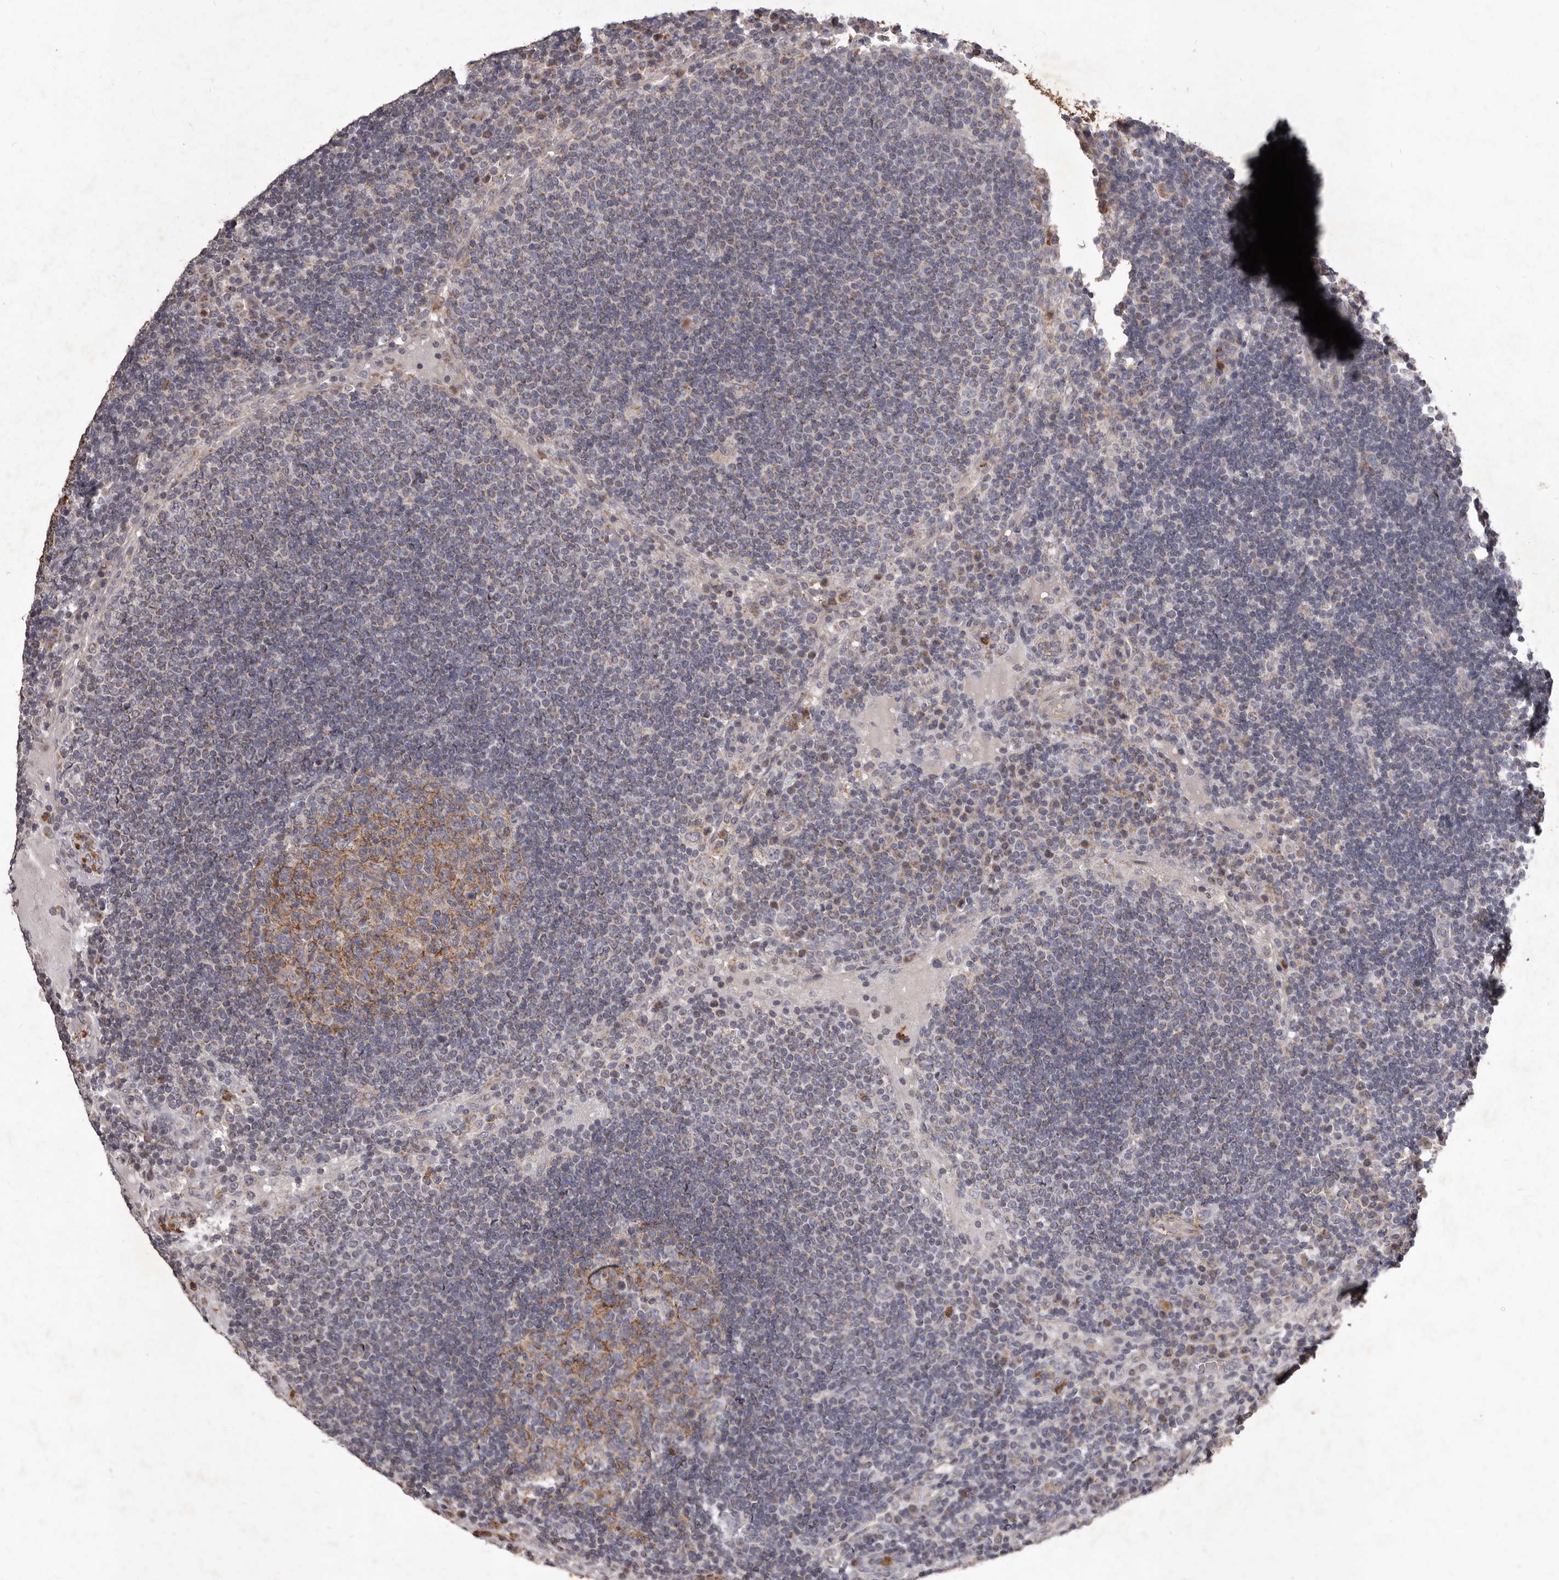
{"staining": {"intensity": "moderate", "quantity": "<25%", "location": "cytoplasmic/membranous"}, "tissue": "lymph node", "cell_type": "Germinal center cells", "image_type": "normal", "snomed": [{"axis": "morphology", "description": "Normal tissue, NOS"}, {"axis": "topography", "description": "Lymph node"}], "caption": "Lymph node stained for a protein (brown) exhibits moderate cytoplasmic/membranous positive staining in approximately <25% of germinal center cells.", "gene": "CXCL14", "patient": {"sex": "female", "age": 53}}